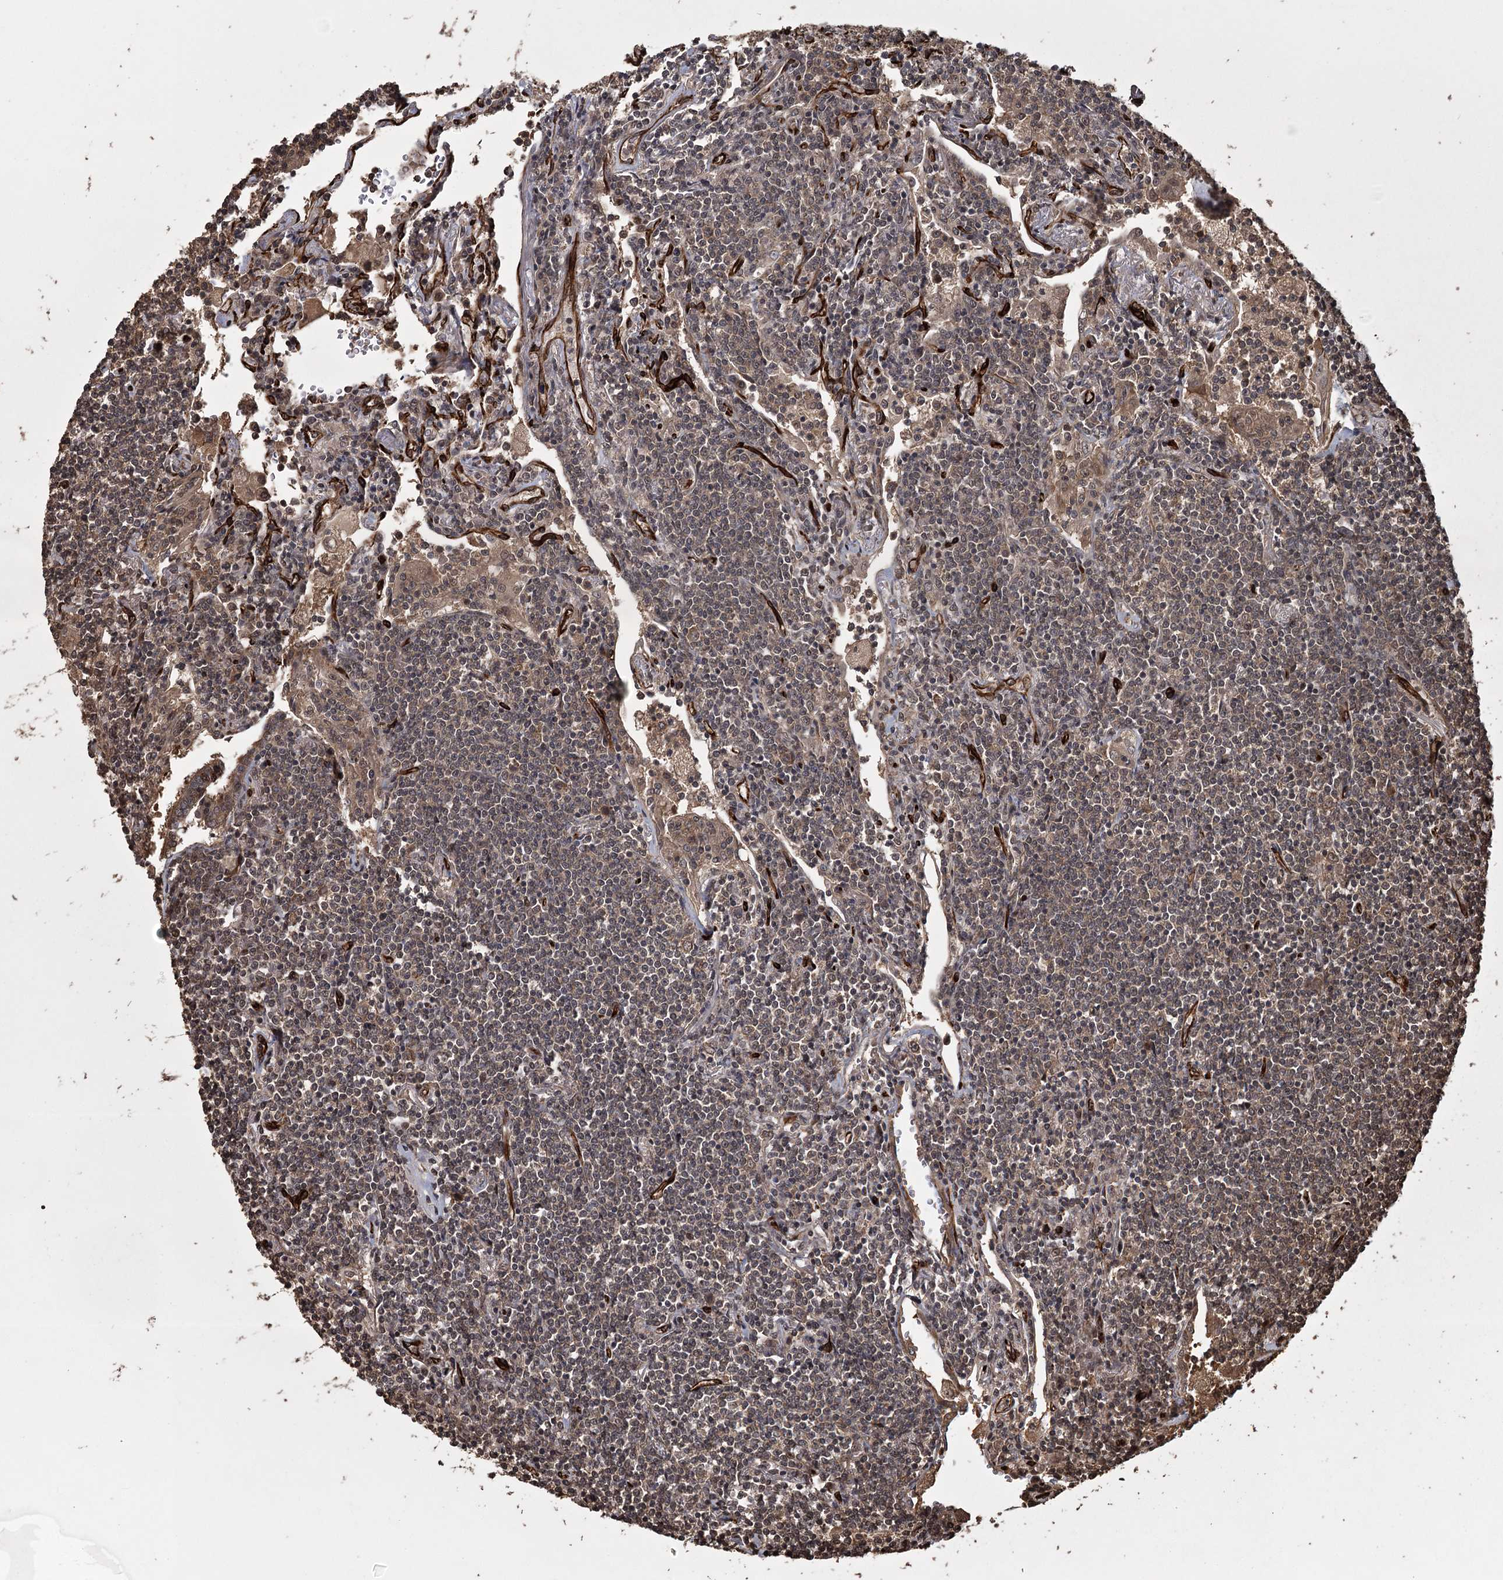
{"staining": {"intensity": "weak", "quantity": "<25%", "location": "cytoplasmic/membranous"}, "tissue": "lymphoma", "cell_type": "Tumor cells", "image_type": "cancer", "snomed": [{"axis": "morphology", "description": "Malignant lymphoma, non-Hodgkin's type, Low grade"}, {"axis": "topography", "description": "Lung"}], "caption": "Protein analysis of malignant lymphoma, non-Hodgkin's type (low-grade) reveals no significant positivity in tumor cells.", "gene": "RPAP3", "patient": {"sex": "female", "age": 71}}